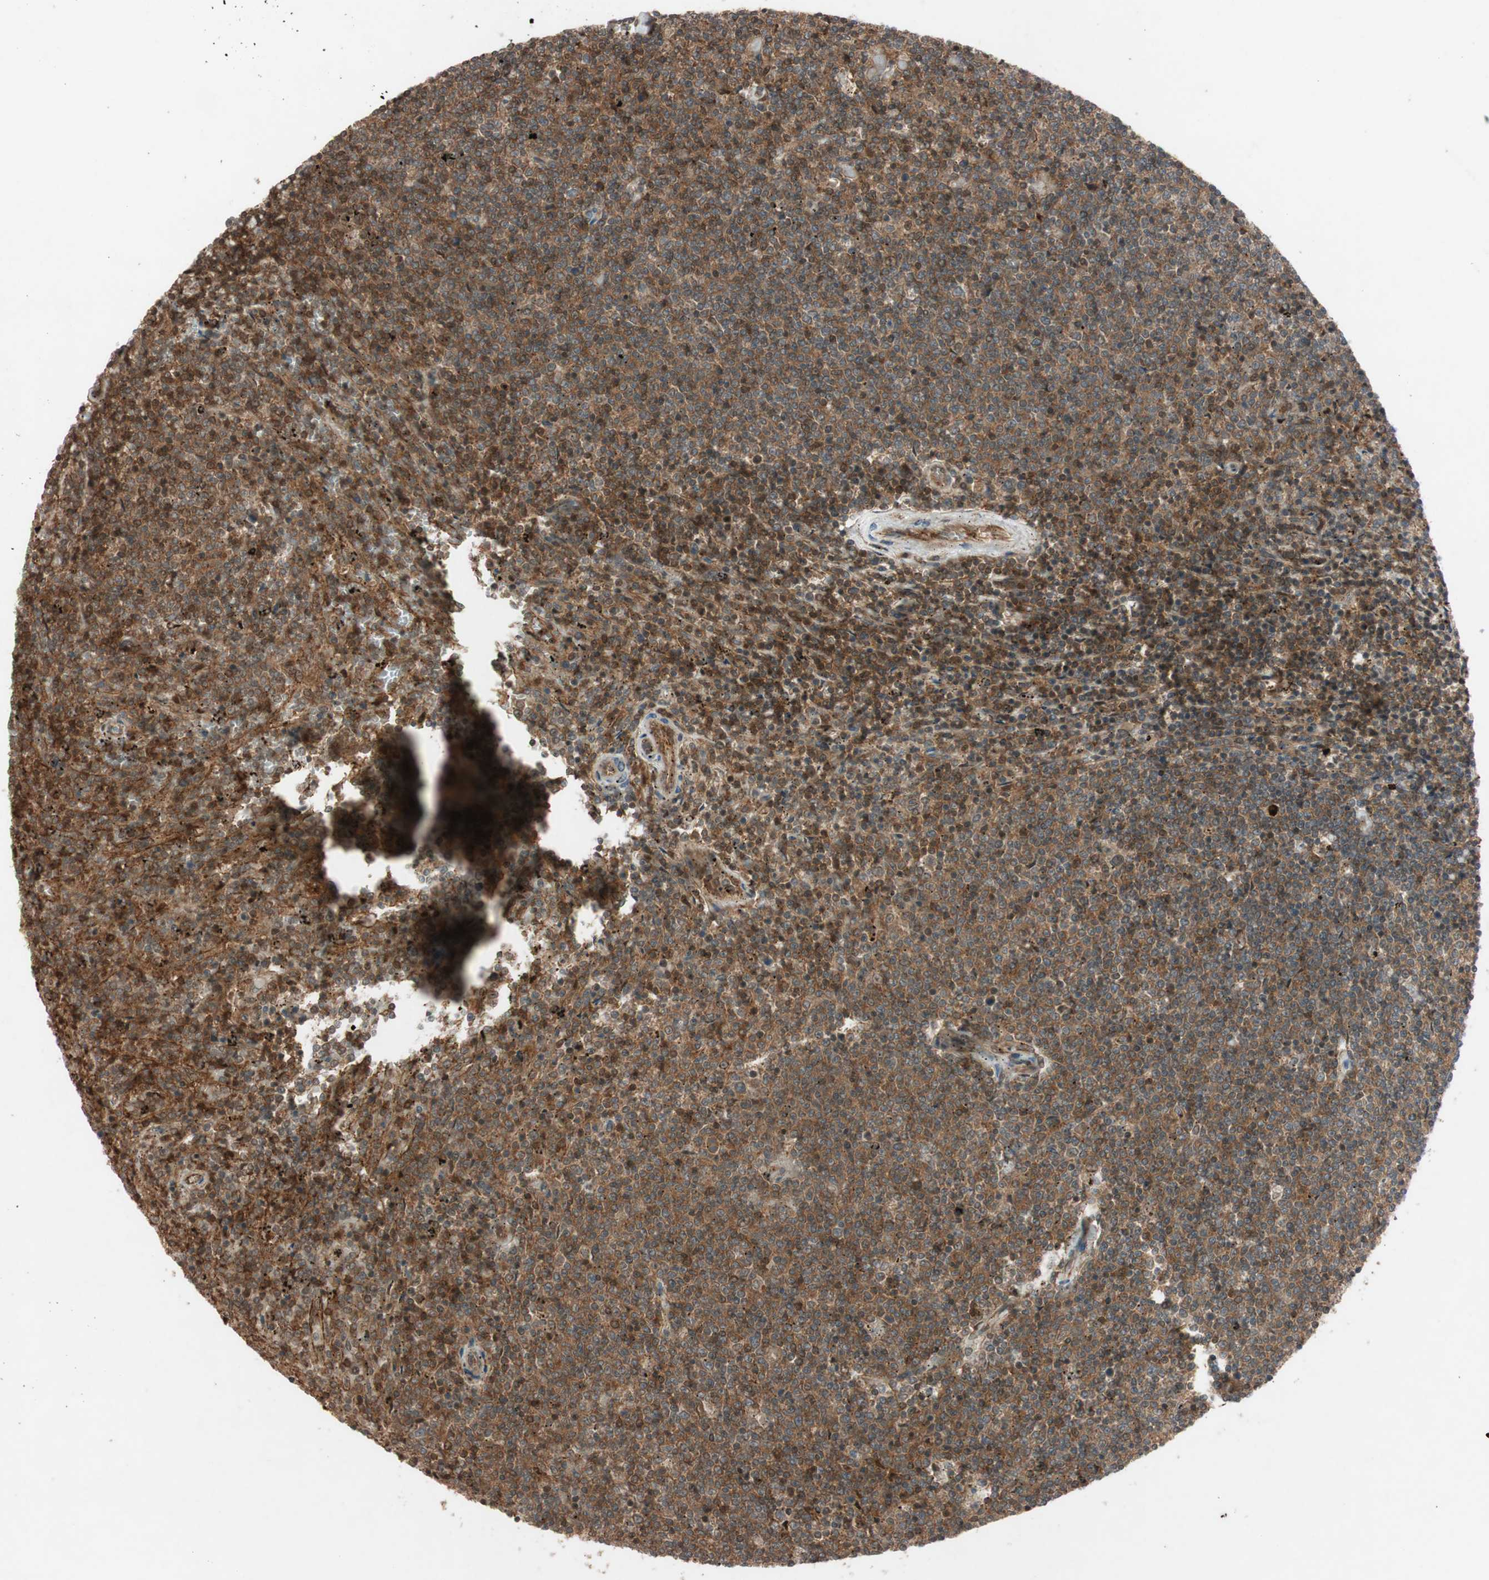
{"staining": {"intensity": "moderate", "quantity": ">75%", "location": "cytoplasmic/membranous,nuclear"}, "tissue": "lymphoma", "cell_type": "Tumor cells", "image_type": "cancer", "snomed": [{"axis": "morphology", "description": "Malignant lymphoma, non-Hodgkin's type, Low grade"}, {"axis": "topography", "description": "Spleen"}], "caption": "Immunohistochemical staining of lymphoma shows medium levels of moderate cytoplasmic/membranous and nuclear protein expression in about >75% of tumor cells.", "gene": "EPHA8", "patient": {"sex": "female", "age": 50}}